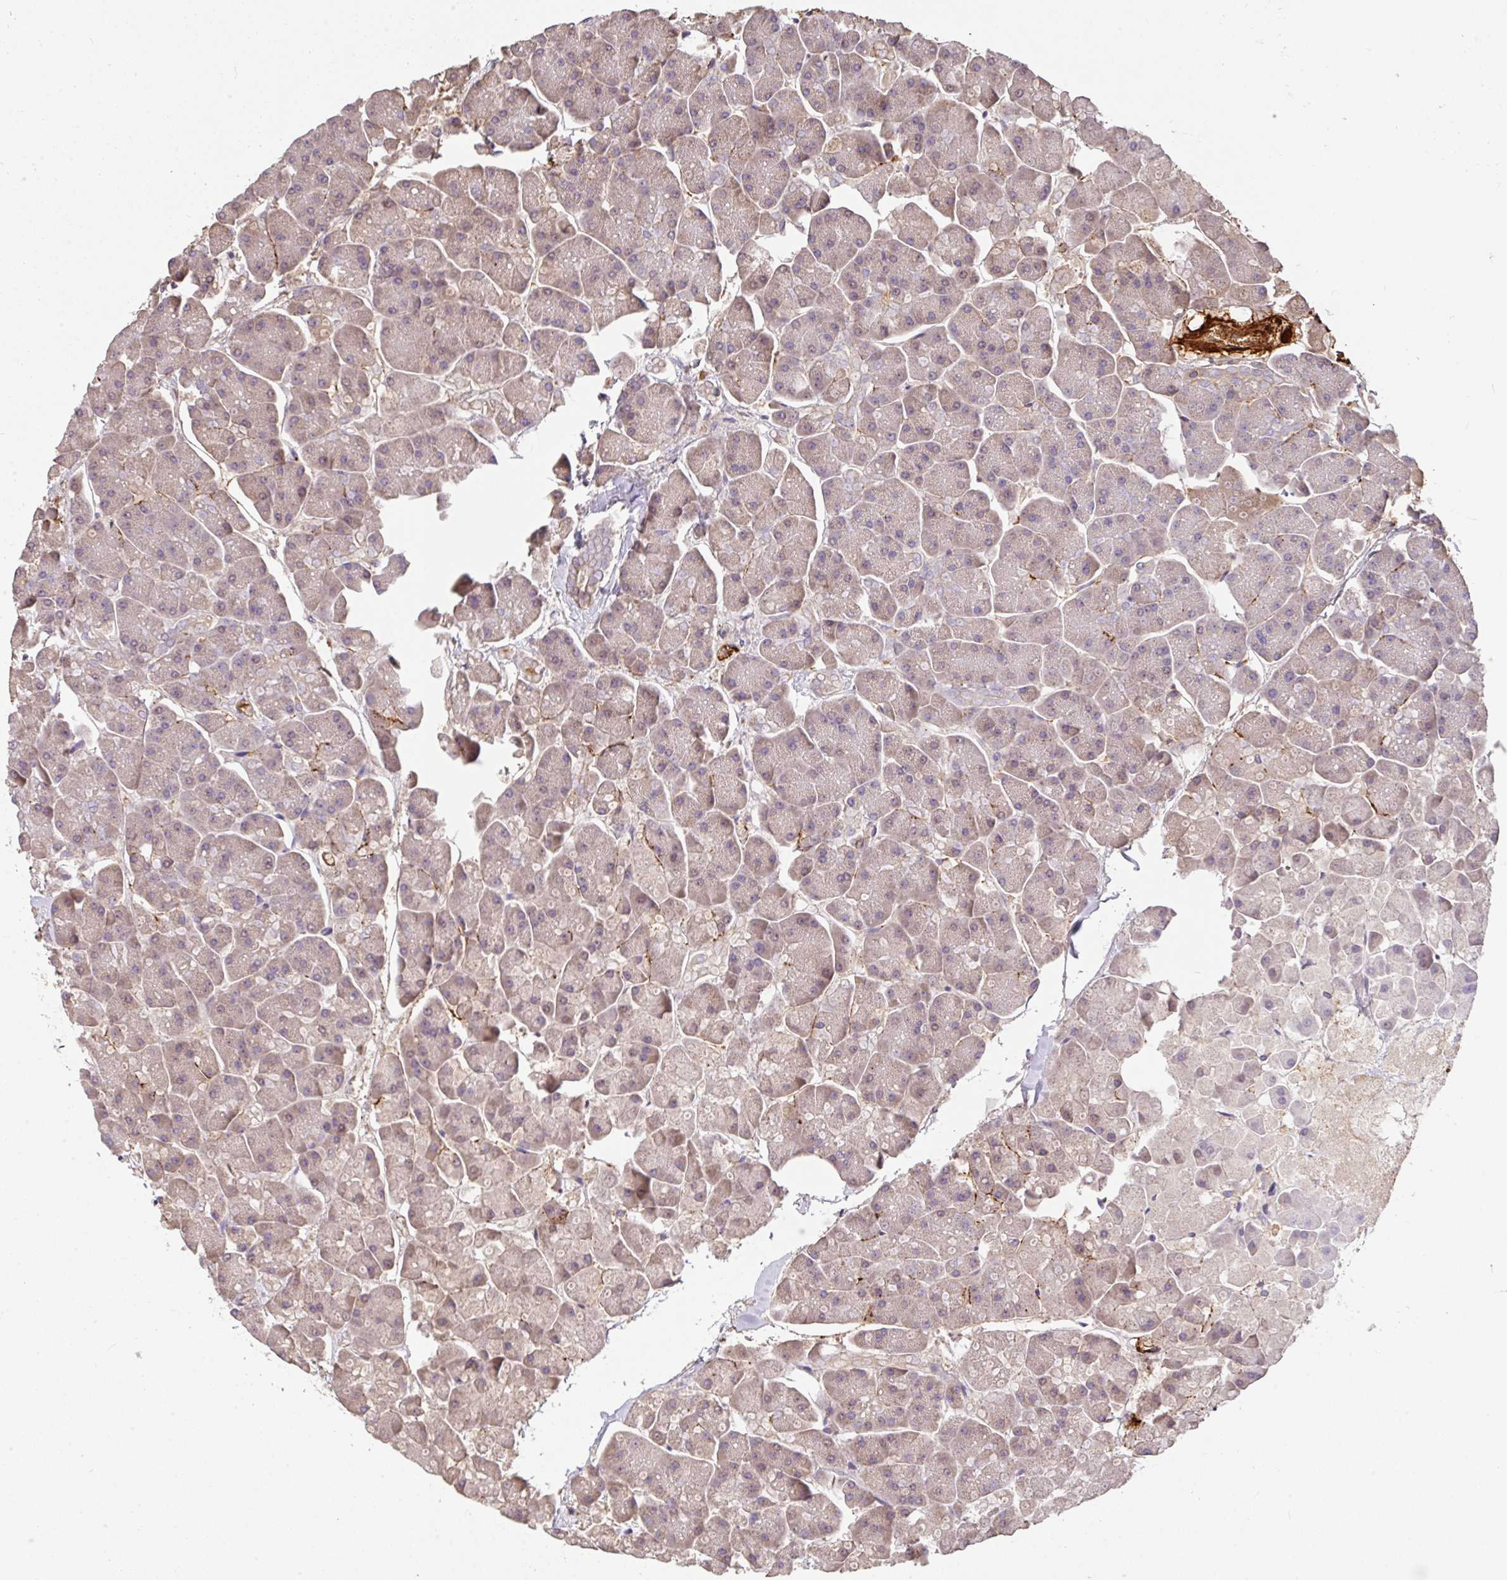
{"staining": {"intensity": "weak", "quantity": "25%-75%", "location": "cytoplasmic/membranous"}, "tissue": "pancreas", "cell_type": "Exocrine glandular cells", "image_type": "normal", "snomed": [{"axis": "morphology", "description": "Normal tissue, NOS"}, {"axis": "topography", "description": "Pancreas"}, {"axis": "topography", "description": "Peripheral nerve tissue"}], "caption": "Protein expression analysis of benign human pancreas reveals weak cytoplasmic/membranous positivity in about 25%-75% of exocrine glandular cells. (DAB (3,3'-diaminobenzidine) = brown stain, brightfield microscopy at high magnification).", "gene": "C1QTNF9B", "patient": {"sex": "male", "age": 54}}